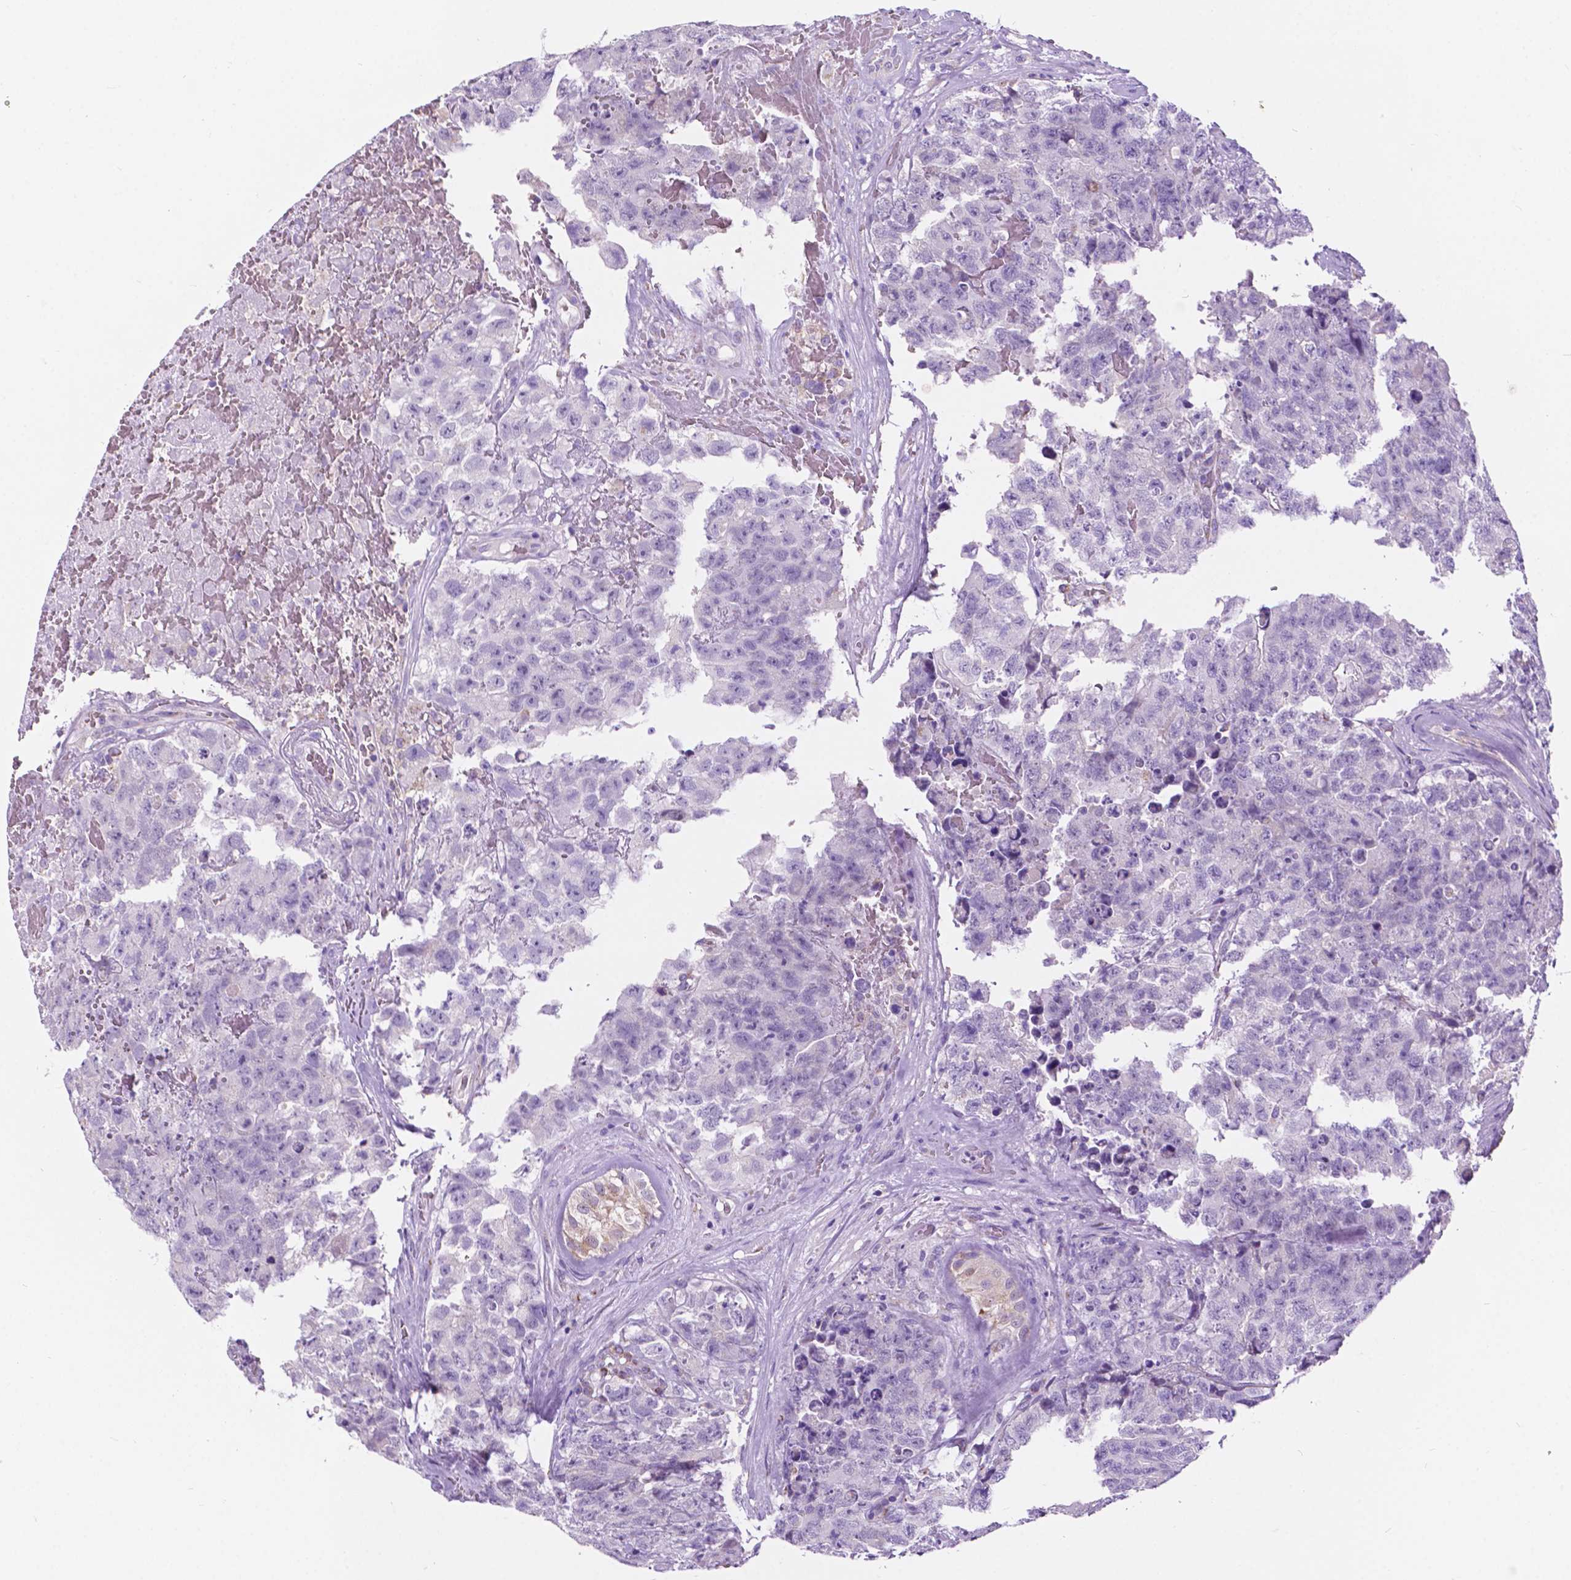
{"staining": {"intensity": "negative", "quantity": "none", "location": "none"}, "tissue": "testis cancer", "cell_type": "Tumor cells", "image_type": "cancer", "snomed": [{"axis": "morphology", "description": "Carcinoma, Embryonal, NOS"}, {"axis": "topography", "description": "Testis"}], "caption": "Immunohistochemistry (IHC) of human embryonal carcinoma (testis) displays no staining in tumor cells.", "gene": "TRPV5", "patient": {"sex": "male", "age": 18}}